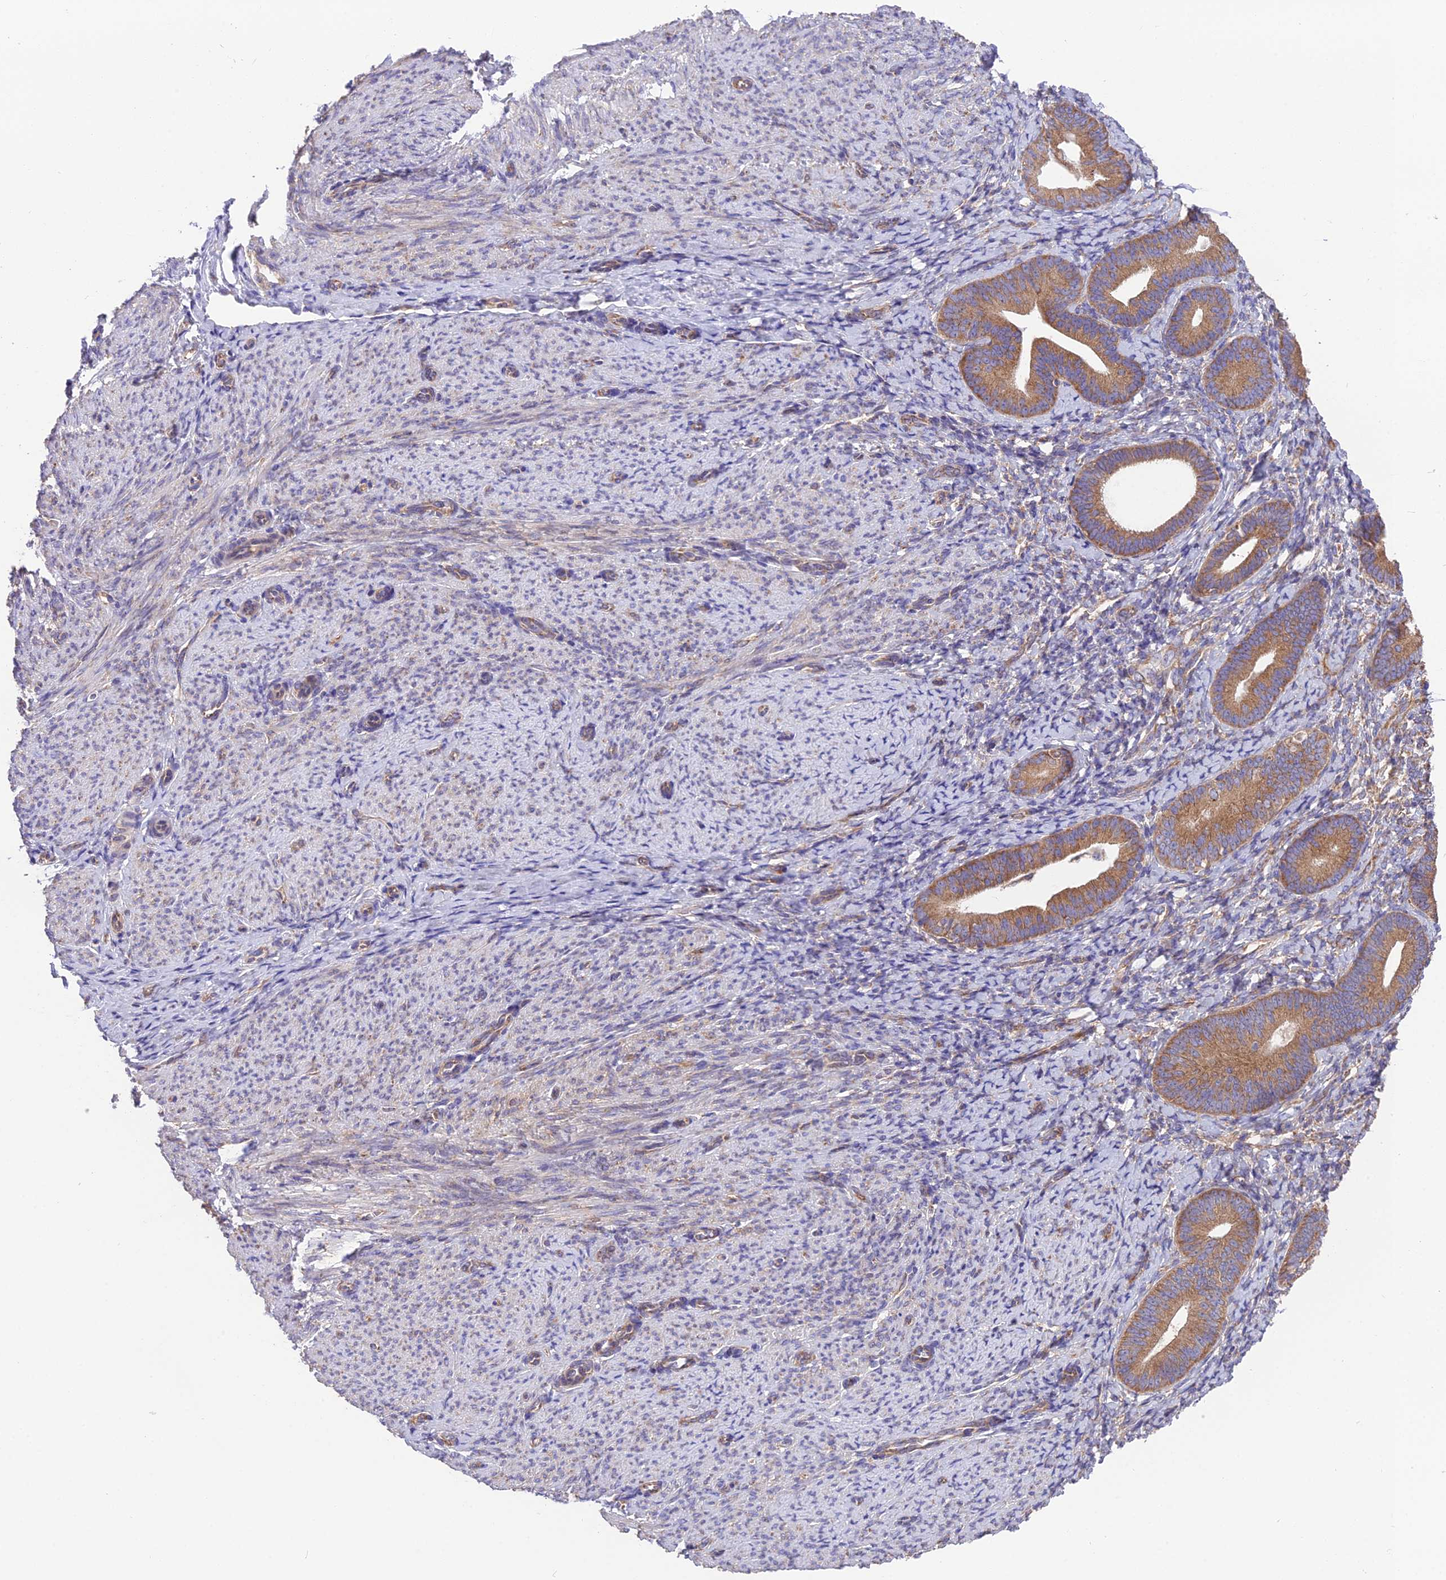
{"staining": {"intensity": "moderate", "quantity": "<25%", "location": "cytoplasmic/membranous"}, "tissue": "endometrium", "cell_type": "Cells in endometrial stroma", "image_type": "normal", "snomed": [{"axis": "morphology", "description": "Normal tissue, NOS"}, {"axis": "topography", "description": "Endometrium"}], "caption": "Endometrium stained with DAB (3,3'-diaminobenzidine) immunohistochemistry demonstrates low levels of moderate cytoplasmic/membranous staining in approximately <25% of cells in endometrial stroma.", "gene": "BLOC1S4", "patient": {"sex": "female", "age": 65}}